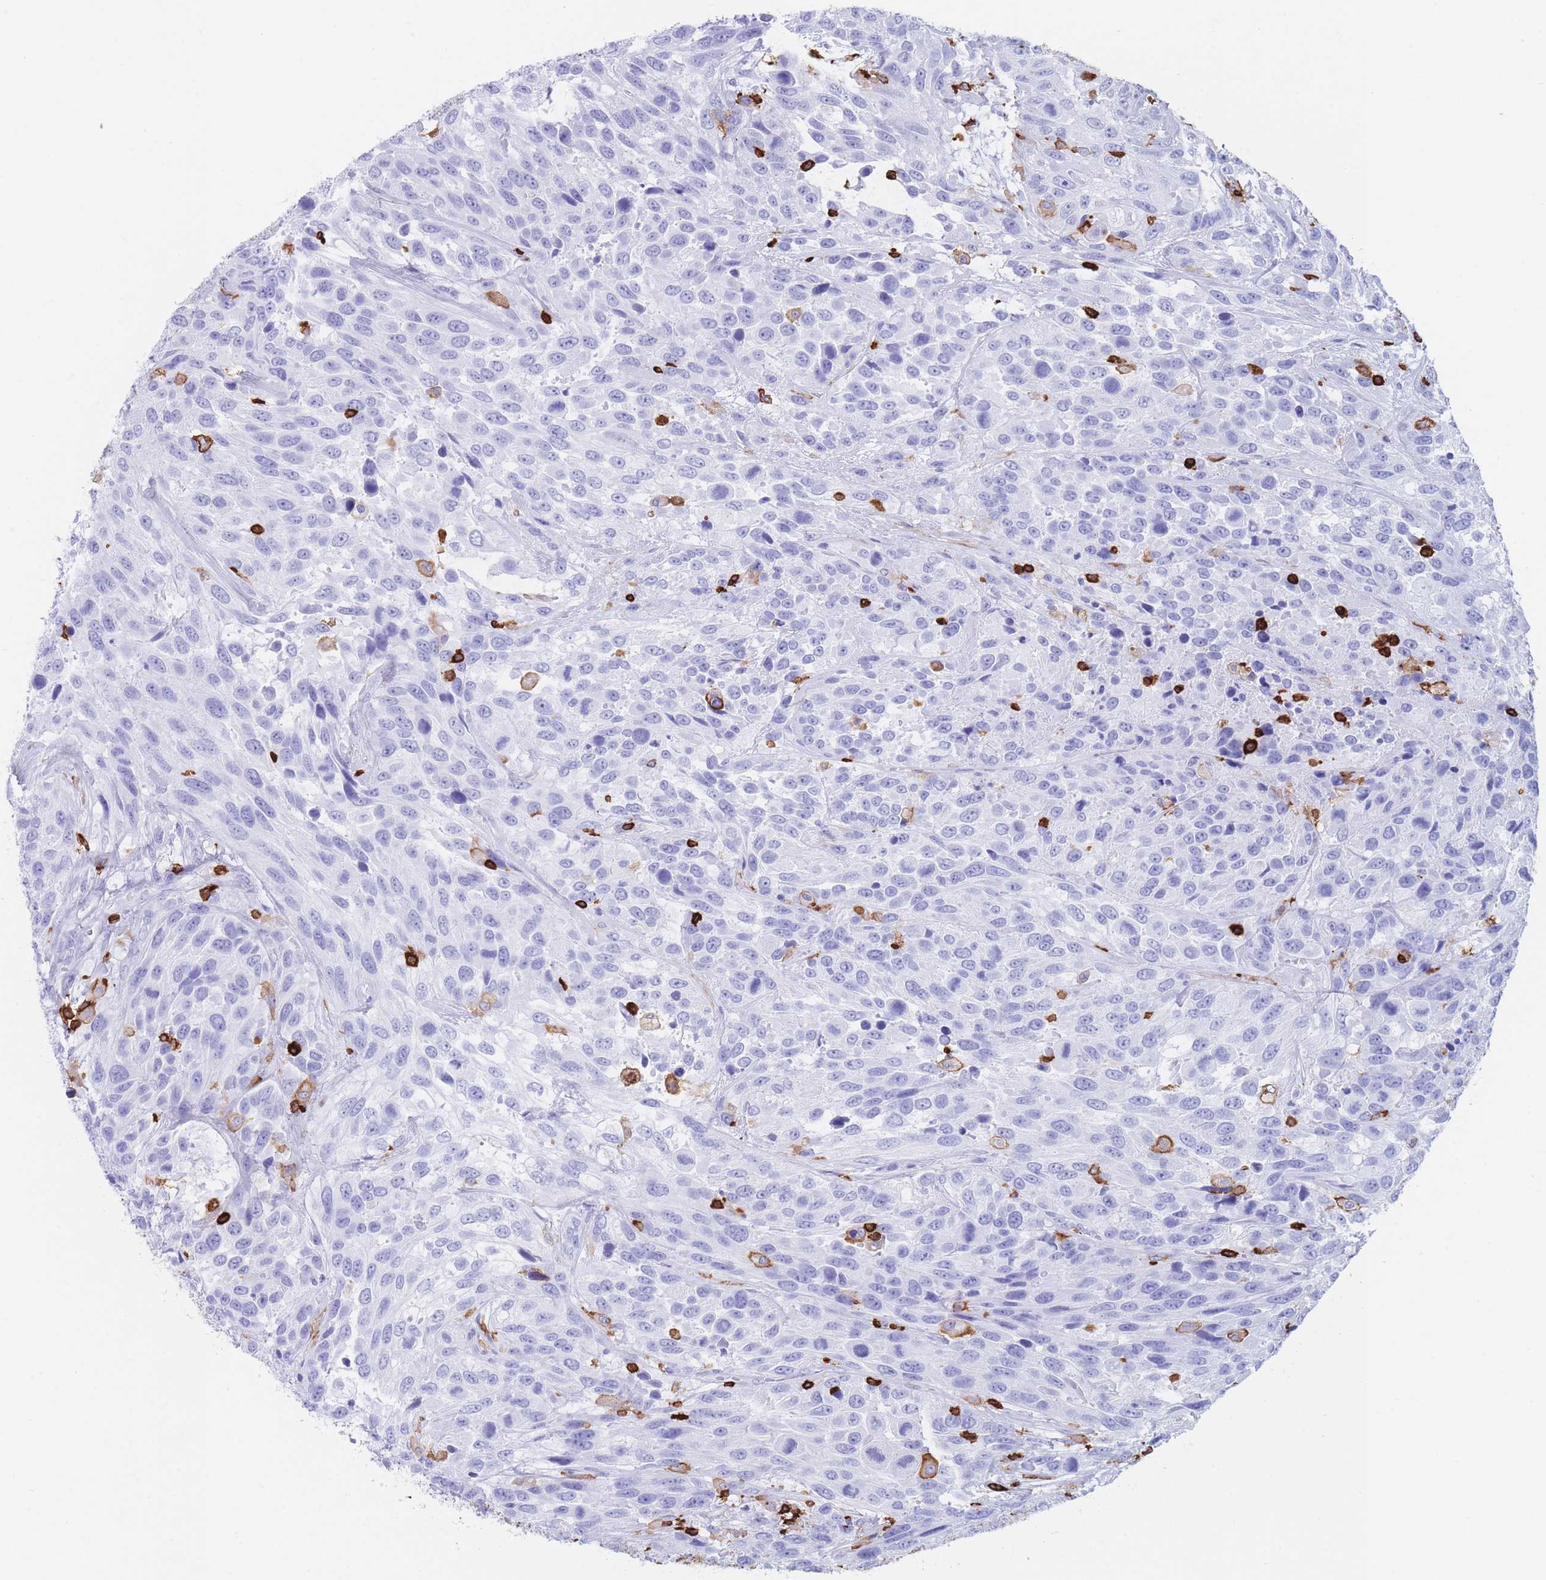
{"staining": {"intensity": "moderate", "quantity": "<25%", "location": "cytoplasmic/membranous"}, "tissue": "urothelial cancer", "cell_type": "Tumor cells", "image_type": "cancer", "snomed": [{"axis": "morphology", "description": "Urothelial carcinoma, High grade"}, {"axis": "topography", "description": "Urinary bladder"}], "caption": "Brown immunohistochemical staining in high-grade urothelial carcinoma demonstrates moderate cytoplasmic/membranous expression in approximately <25% of tumor cells.", "gene": "CORO1A", "patient": {"sex": "female", "age": 70}}